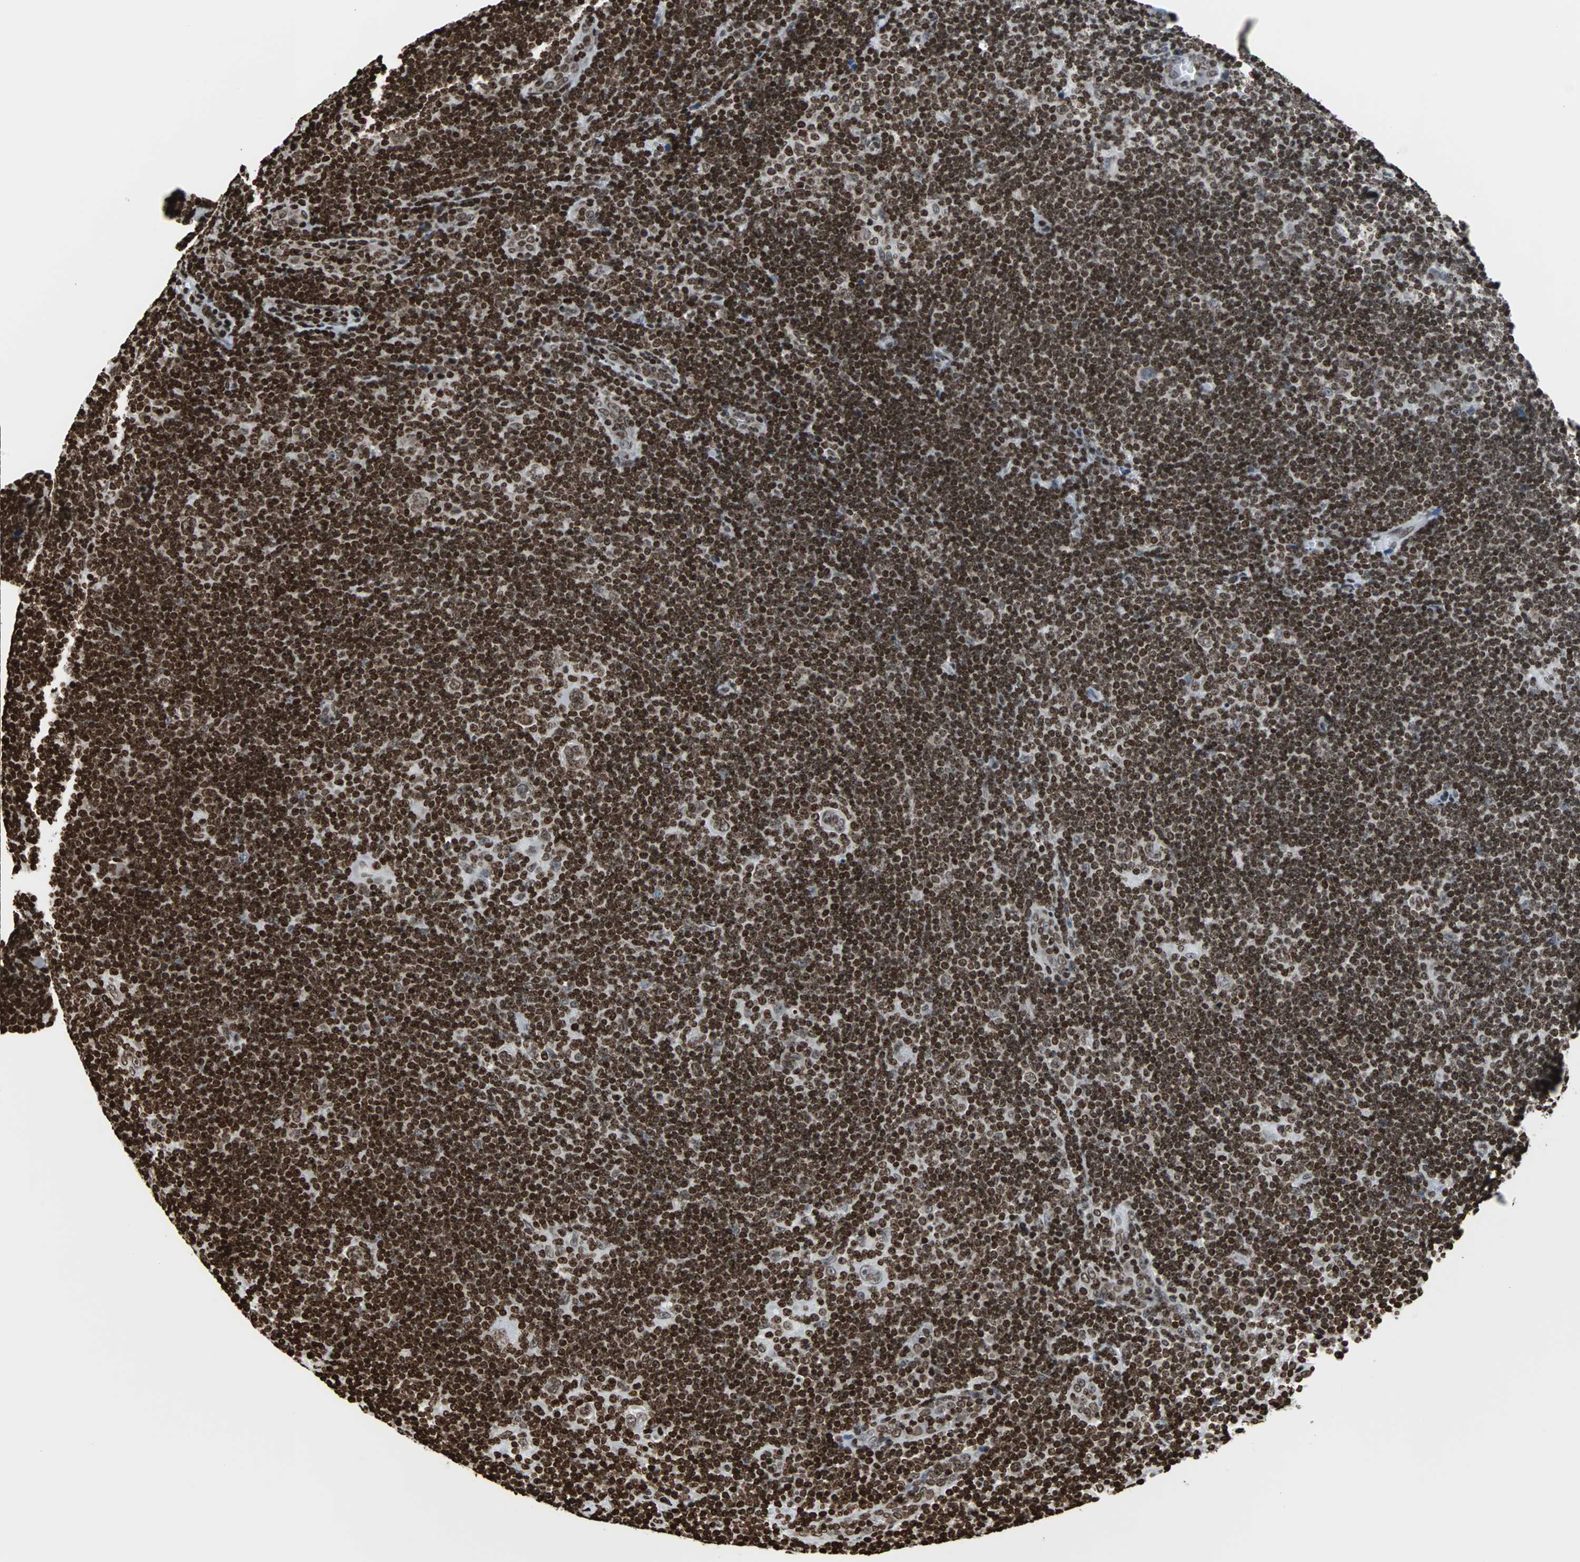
{"staining": {"intensity": "strong", "quantity": ">75%", "location": "nuclear"}, "tissue": "lymphoma", "cell_type": "Tumor cells", "image_type": "cancer", "snomed": [{"axis": "morphology", "description": "Hodgkin's disease, NOS"}, {"axis": "topography", "description": "Lymph node"}], "caption": "Lymphoma stained for a protein (brown) reveals strong nuclear positive expression in about >75% of tumor cells.", "gene": "H2BC18", "patient": {"sex": "female", "age": 57}}